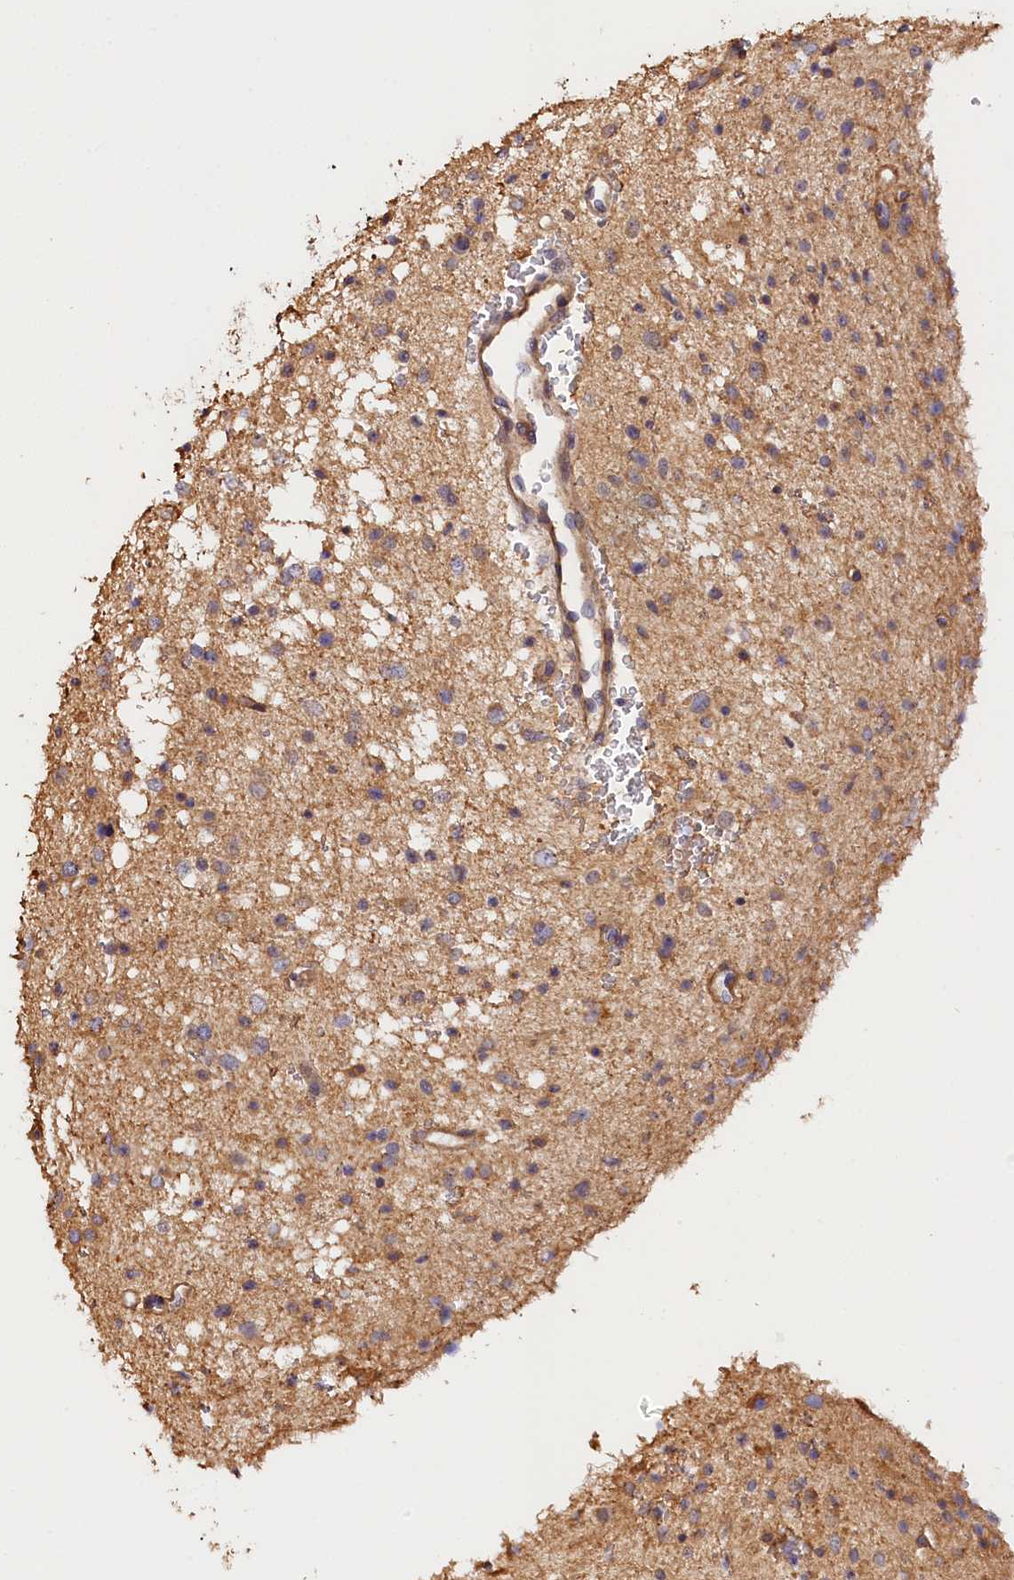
{"staining": {"intensity": "weak", "quantity": "<25%", "location": "cytoplasmic/membranous"}, "tissue": "glioma", "cell_type": "Tumor cells", "image_type": "cancer", "snomed": [{"axis": "morphology", "description": "Glioma, malignant, Low grade"}, {"axis": "topography", "description": "Brain"}], "caption": "DAB immunohistochemical staining of human glioma reveals no significant staining in tumor cells. Brightfield microscopy of immunohistochemistry (IHC) stained with DAB (brown) and hematoxylin (blue), captured at high magnification.", "gene": "KATNB1", "patient": {"sex": "female", "age": 37}}